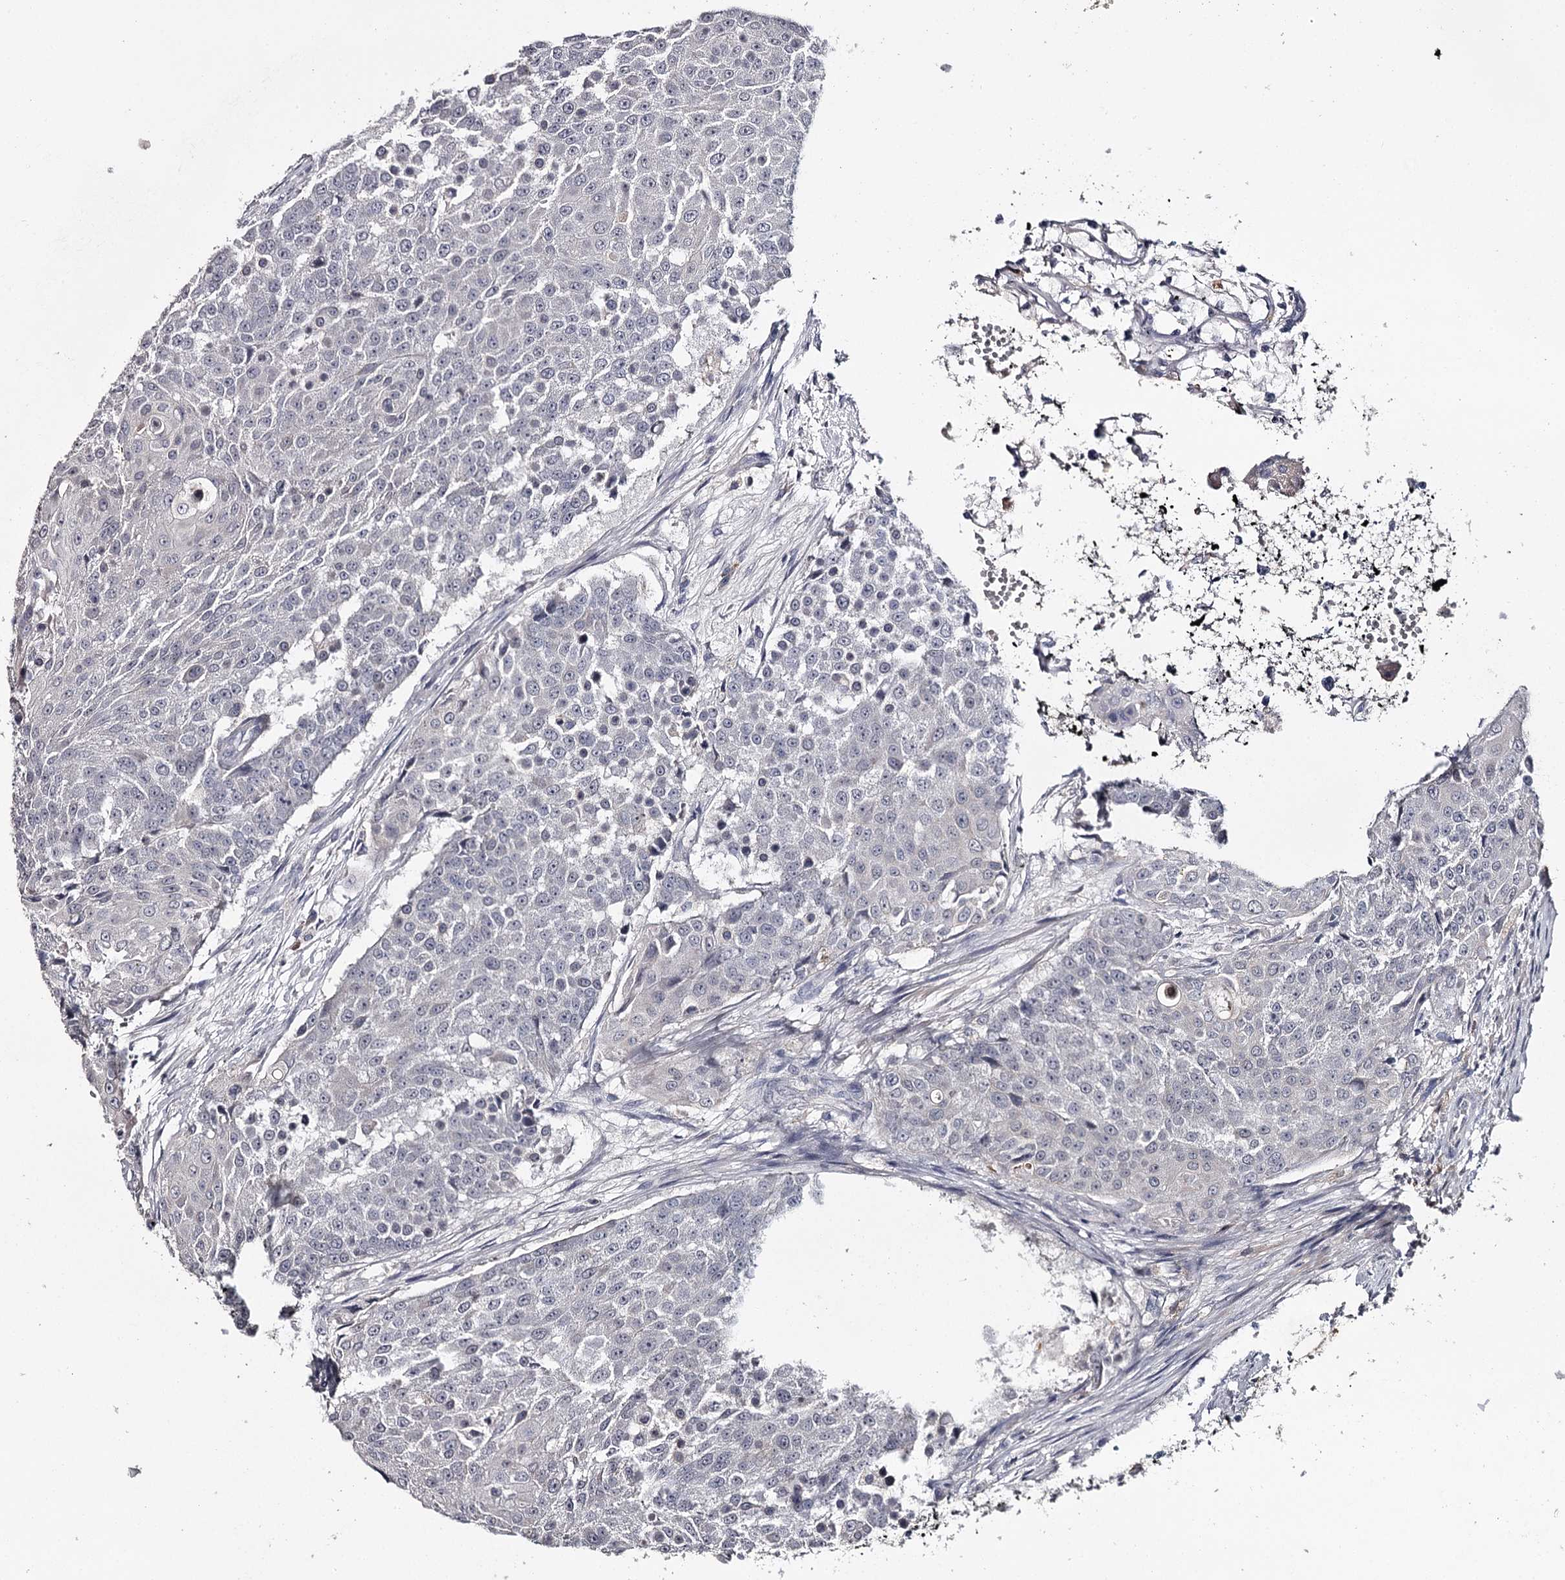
{"staining": {"intensity": "negative", "quantity": "none", "location": "none"}, "tissue": "urothelial cancer", "cell_type": "Tumor cells", "image_type": "cancer", "snomed": [{"axis": "morphology", "description": "Urothelial carcinoma, High grade"}, {"axis": "topography", "description": "Urinary bladder"}], "caption": "IHC histopathology image of neoplastic tissue: urothelial cancer stained with DAB (3,3'-diaminobenzidine) displays no significant protein positivity in tumor cells. (DAB IHC, high magnification).", "gene": "FDXACB1", "patient": {"sex": "female", "age": 63}}